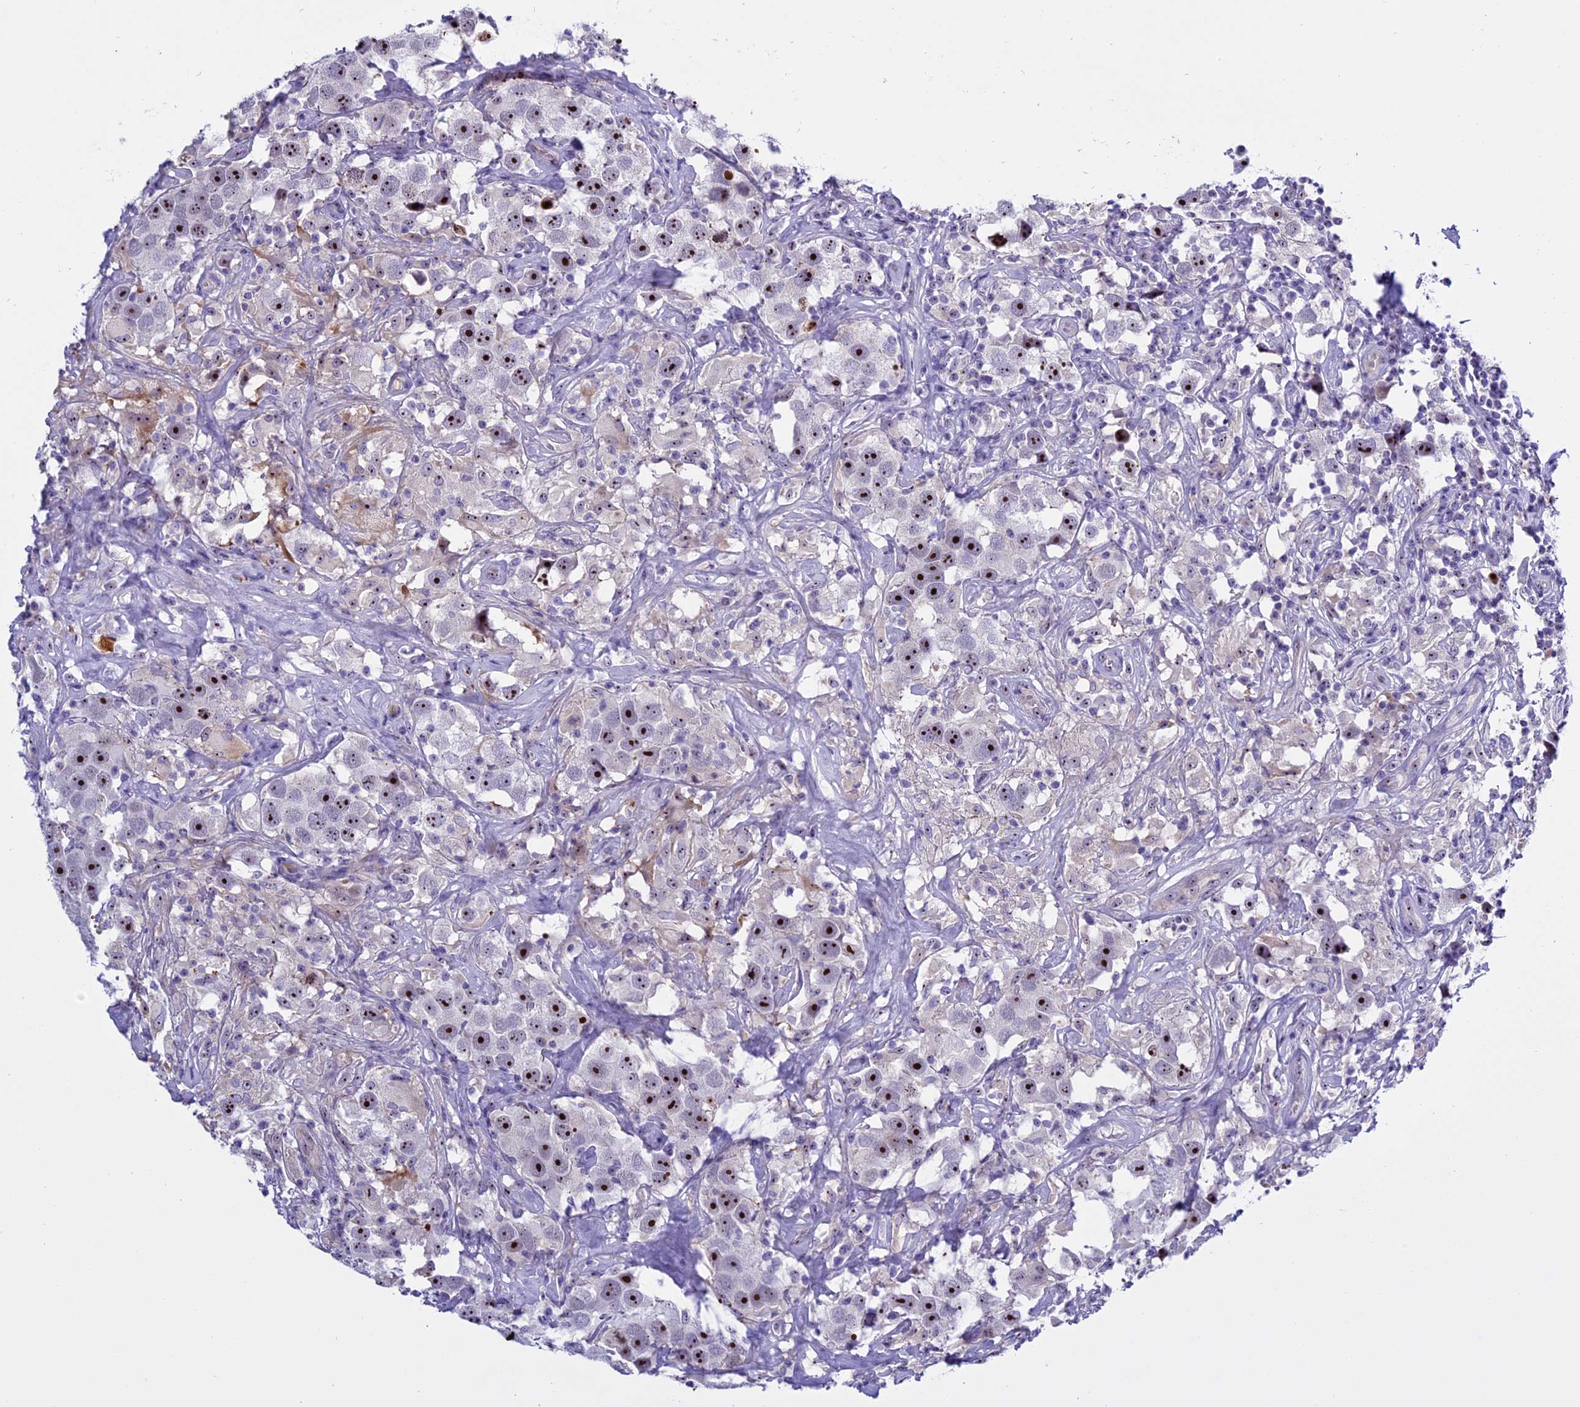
{"staining": {"intensity": "strong", "quantity": ">75%", "location": "nuclear"}, "tissue": "testis cancer", "cell_type": "Tumor cells", "image_type": "cancer", "snomed": [{"axis": "morphology", "description": "Seminoma, NOS"}, {"axis": "topography", "description": "Testis"}], "caption": "An immunohistochemistry image of tumor tissue is shown. Protein staining in brown shows strong nuclear positivity in testis cancer (seminoma) within tumor cells. The protein of interest is stained brown, and the nuclei are stained in blue (DAB (3,3'-diaminobenzidine) IHC with brightfield microscopy, high magnification).", "gene": "TBL3", "patient": {"sex": "male", "age": 49}}